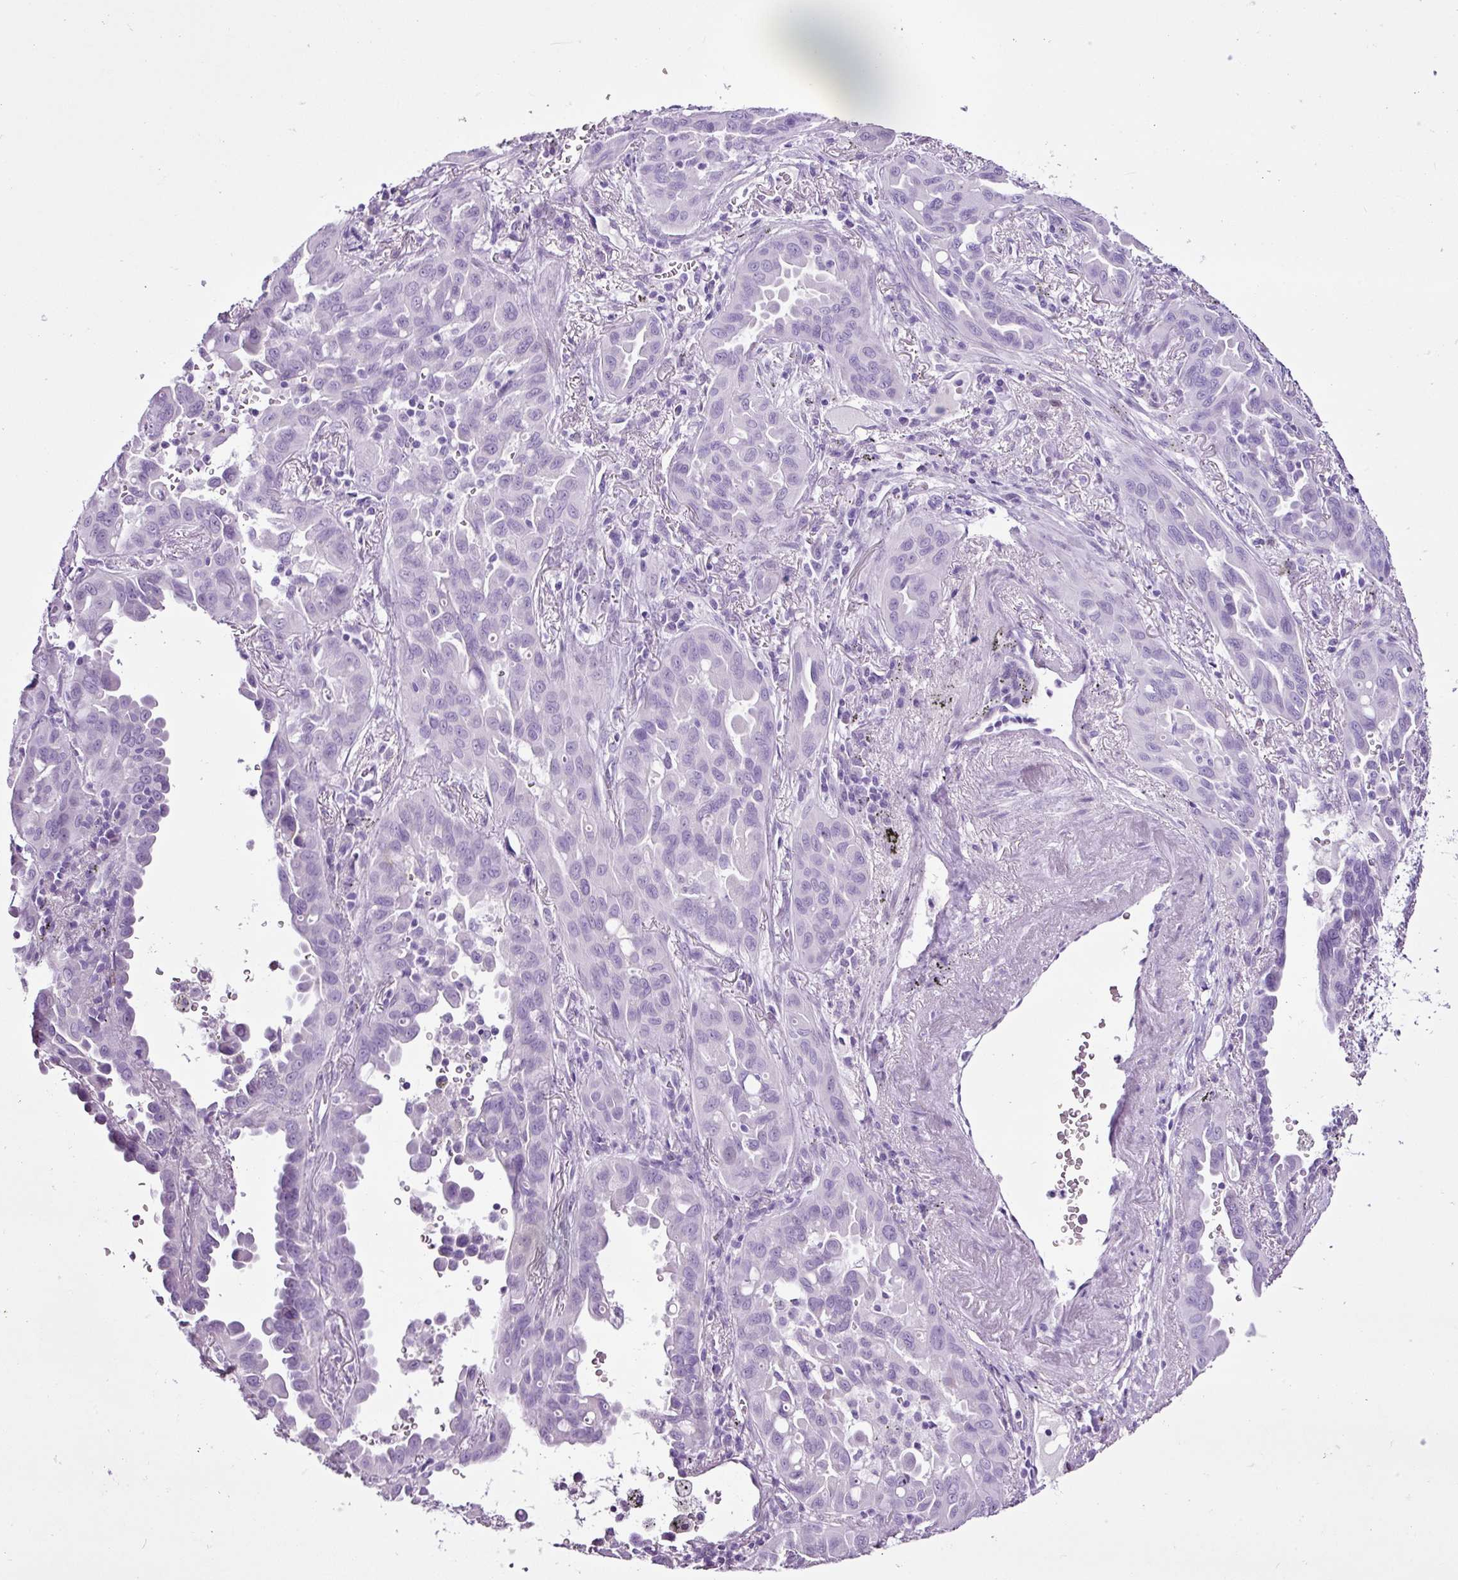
{"staining": {"intensity": "negative", "quantity": "none", "location": "none"}, "tissue": "lung cancer", "cell_type": "Tumor cells", "image_type": "cancer", "snomed": [{"axis": "morphology", "description": "Adenocarcinoma, NOS"}, {"axis": "topography", "description": "Lung"}], "caption": "This micrograph is of adenocarcinoma (lung) stained with IHC to label a protein in brown with the nuclei are counter-stained blue. There is no positivity in tumor cells.", "gene": "PGR", "patient": {"sex": "male", "age": 68}}